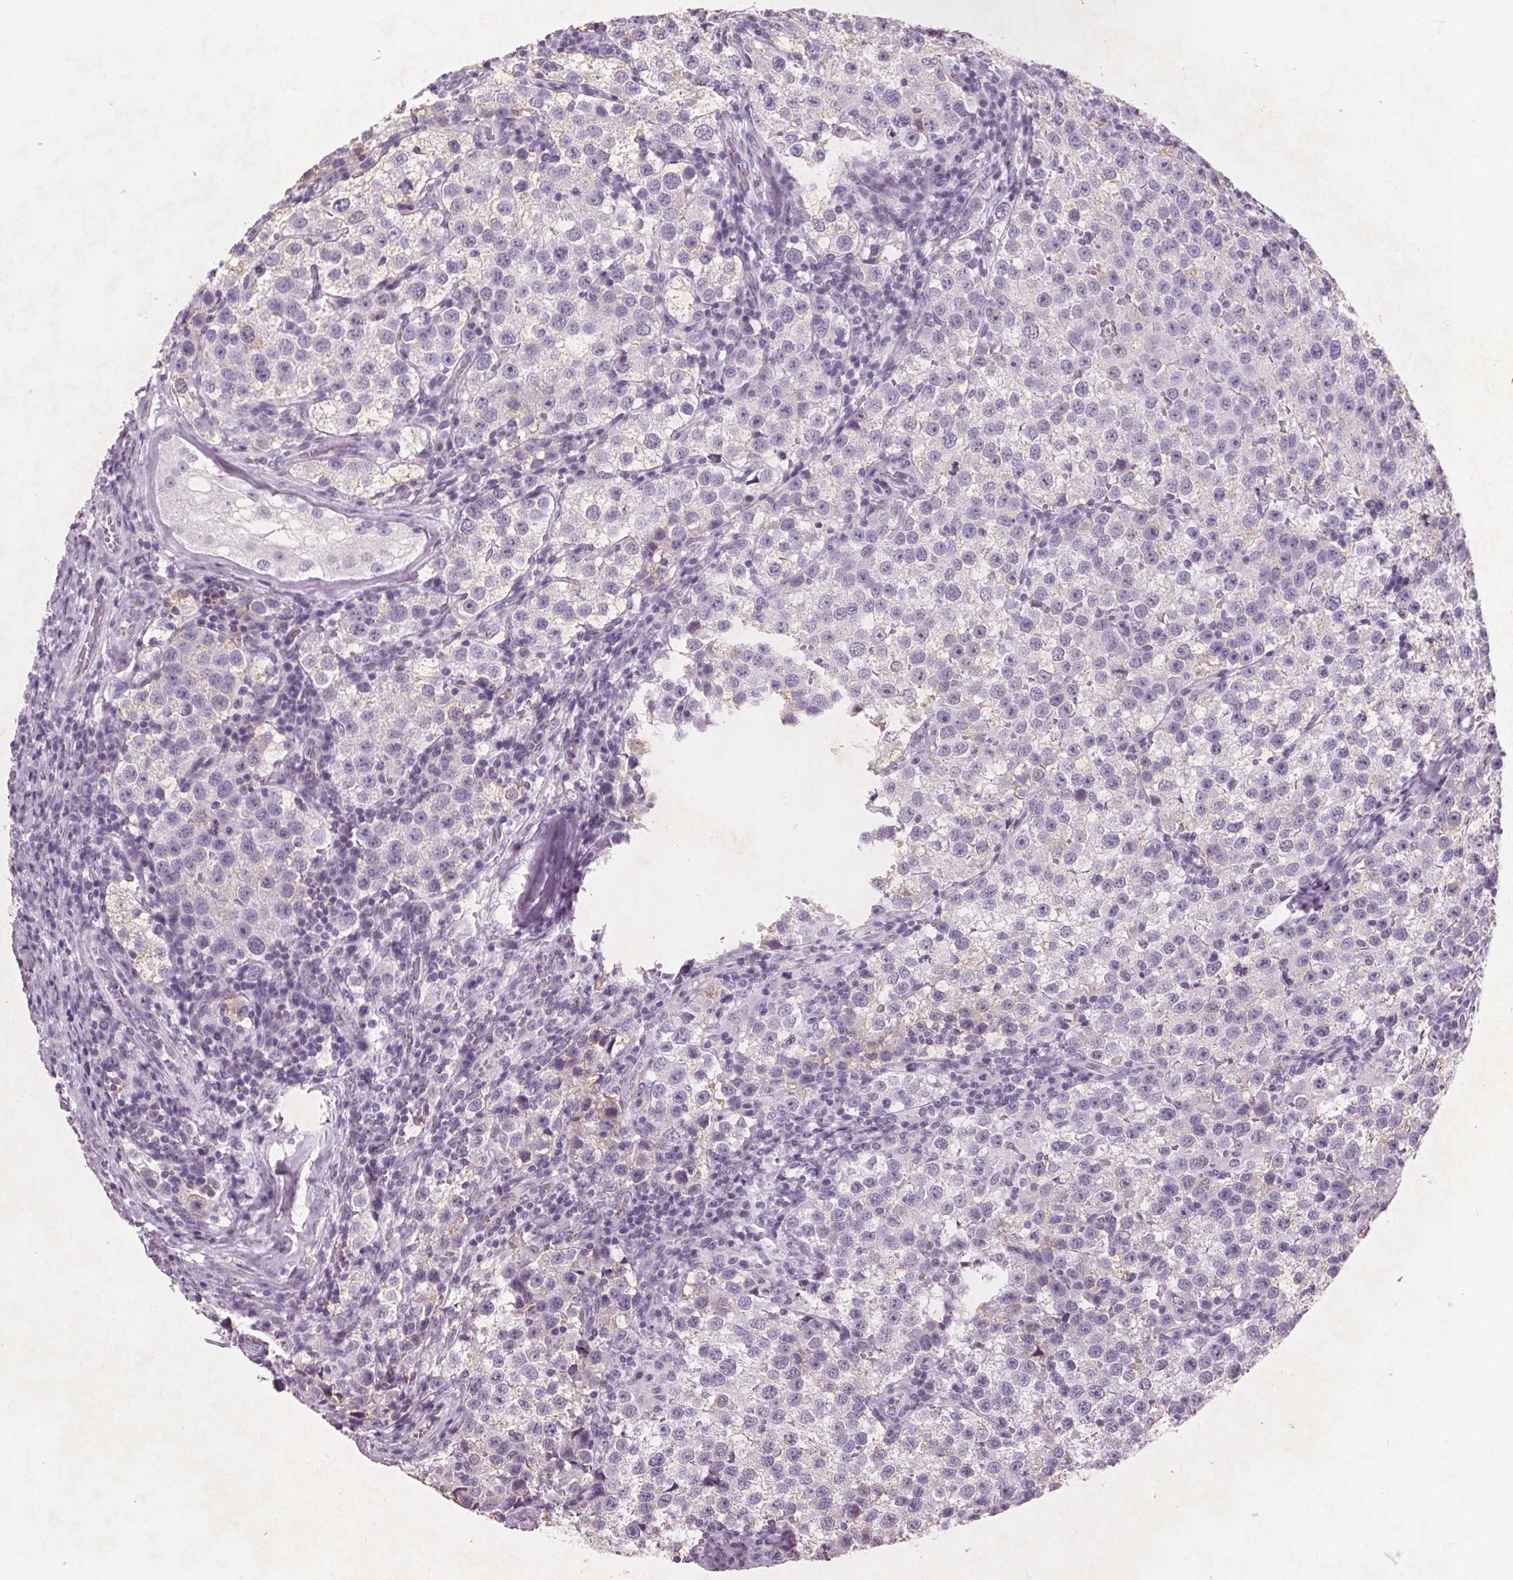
{"staining": {"intensity": "negative", "quantity": "none", "location": "none"}, "tissue": "testis cancer", "cell_type": "Tumor cells", "image_type": "cancer", "snomed": [{"axis": "morphology", "description": "Seminoma, NOS"}, {"axis": "topography", "description": "Testis"}], "caption": "A high-resolution image shows immunohistochemistry staining of testis cancer, which shows no significant positivity in tumor cells. (DAB (3,3'-diaminobenzidine) immunohistochemistry with hematoxylin counter stain).", "gene": "PTPN14", "patient": {"sex": "male", "age": 37}}